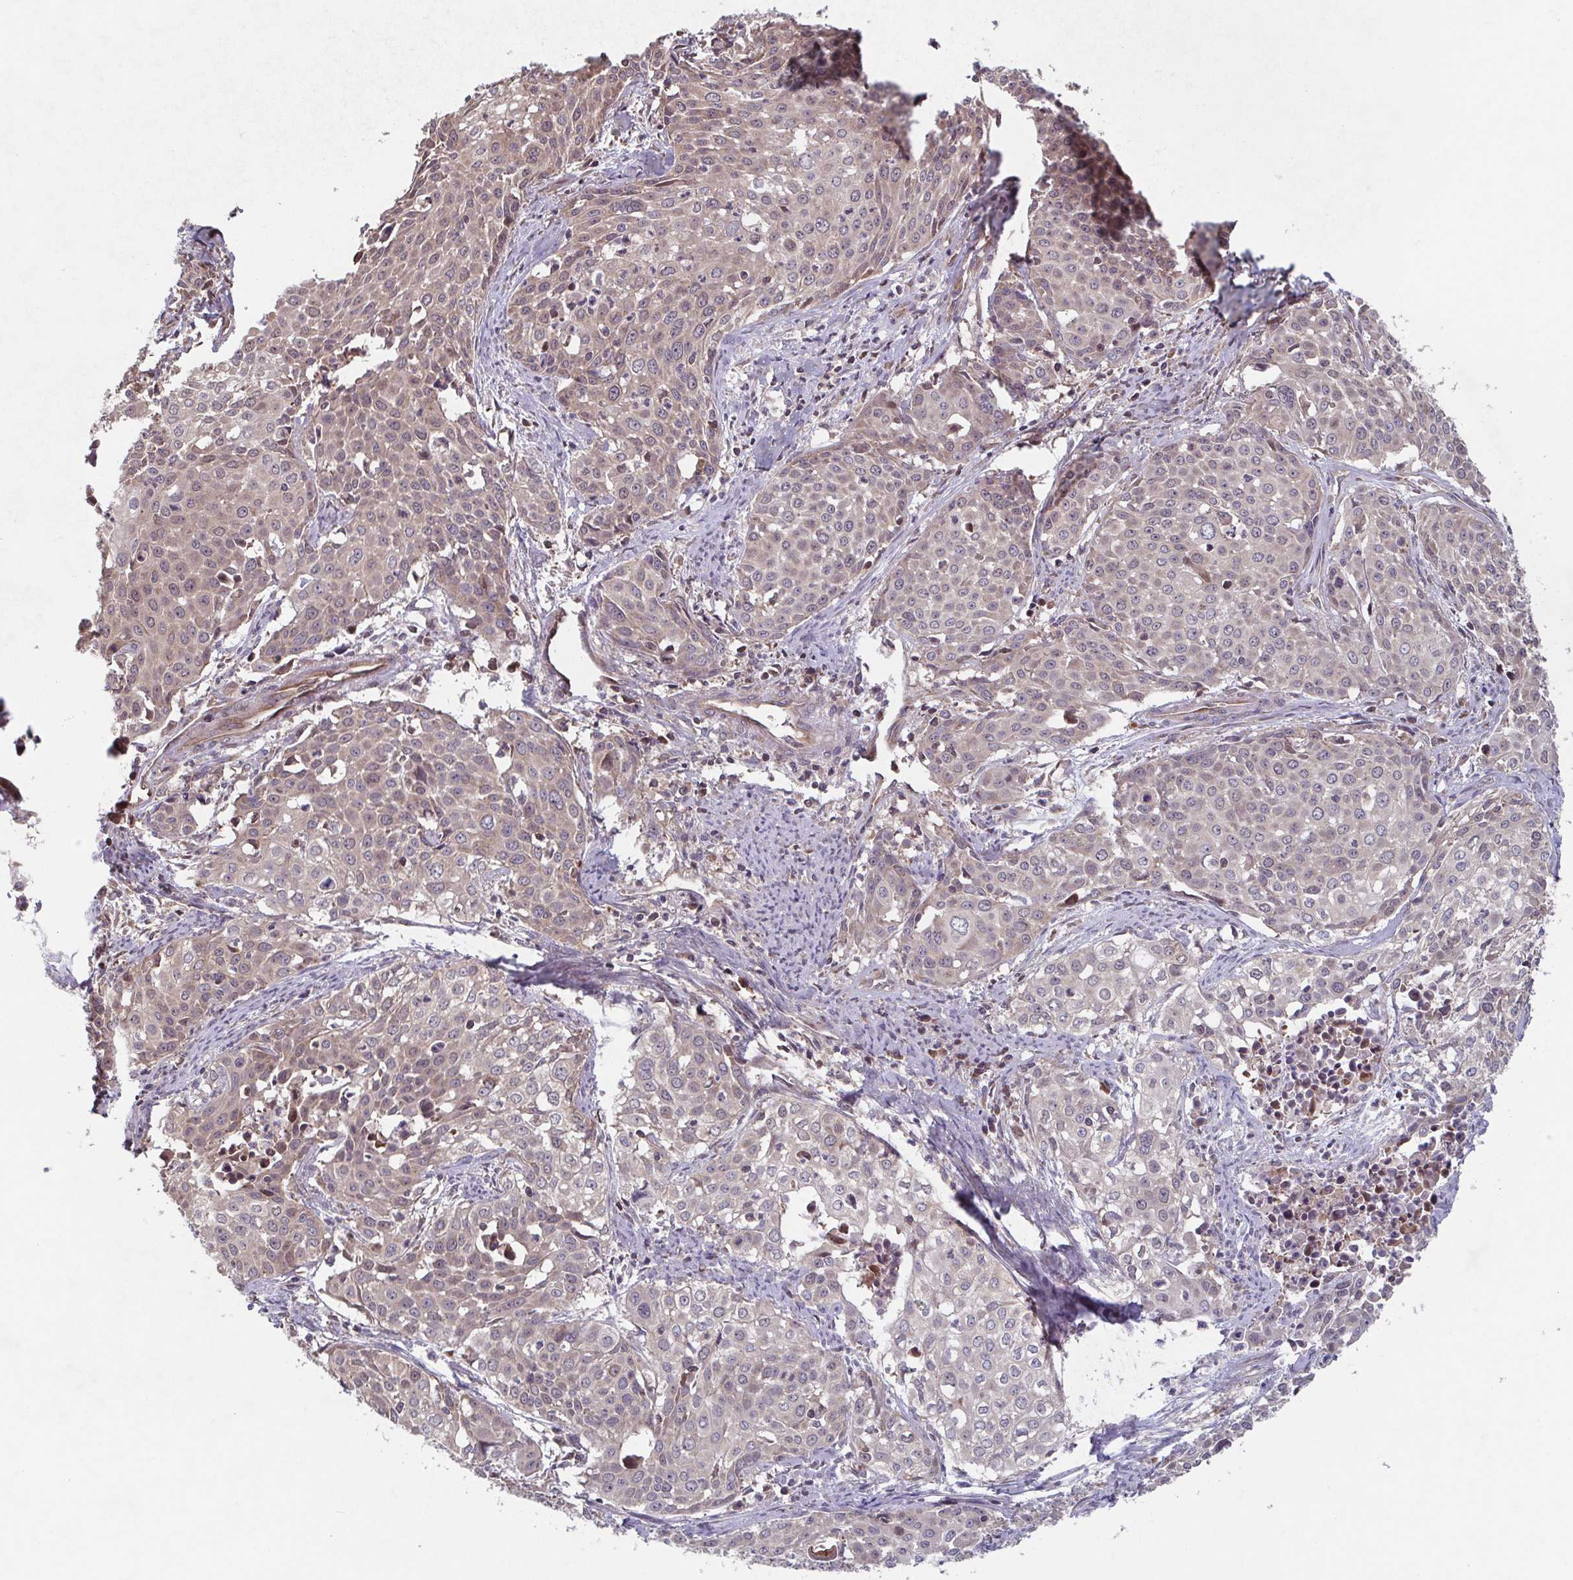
{"staining": {"intensity": "weak", "quantity": "25%-75%", "location": "cytoplasmic/membranous,nuclear"}, "tissue": "cervical cancer", "cell_type": "Tumor cells", "image_type": "cancer", "snomed": [{"axis": "morphology", "description": "Squamous cell carcinoma, NOS"}, {"axis": "topography", "description": "Cervix"}], "caption": "A low amount of weak cytoplasmic/membranous and nuclear expression is identified in approximately 25%-75% of tumor cells in squamous cell carcinoma (cervical) tissue.", "gene": "COPB1", "patient": {"sex": "female", "age": 39}}